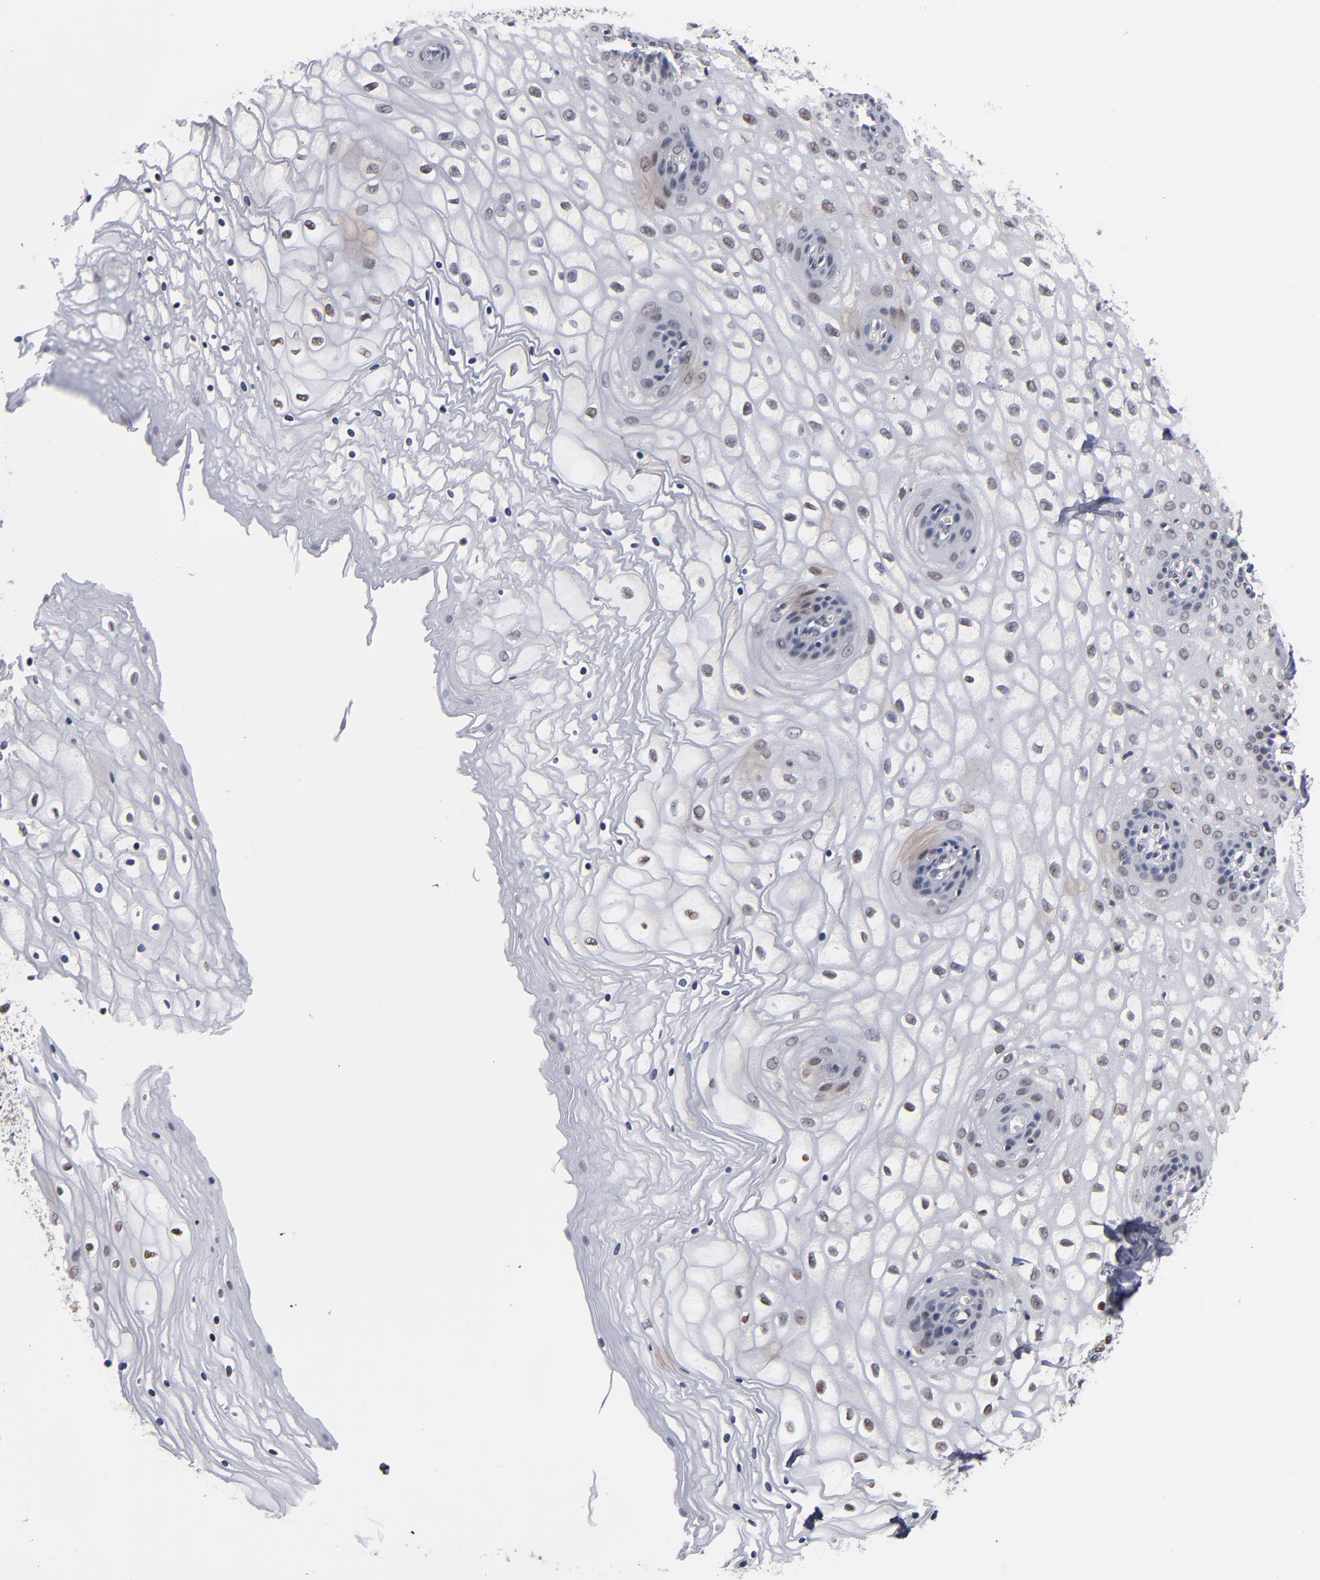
{"staining": {"intensity": "weak", "quantity": "<25%", "location": "nuclear"}, "tissue": "vagina", "cell_type": "Squamous epithelial cells", "image_type": "normal", "snomed": [{"axis": "morphology", "description": "Normal tissue, NOS"}, {"axis": "topography", "description": "Vagina"}], "caption": "High magnification brightfield microscopy of benign vagina stained with DAB (3,3'-diaminobenzidine) (brown) and counterstained with hematoxylin (blue): squamous epithelial cells show no significant positivity. (Immunohistochemistry, brightfield microscopy, high magnification).", "gene": "HUWE1", "patient": {"sex": "female", "age": 34}}